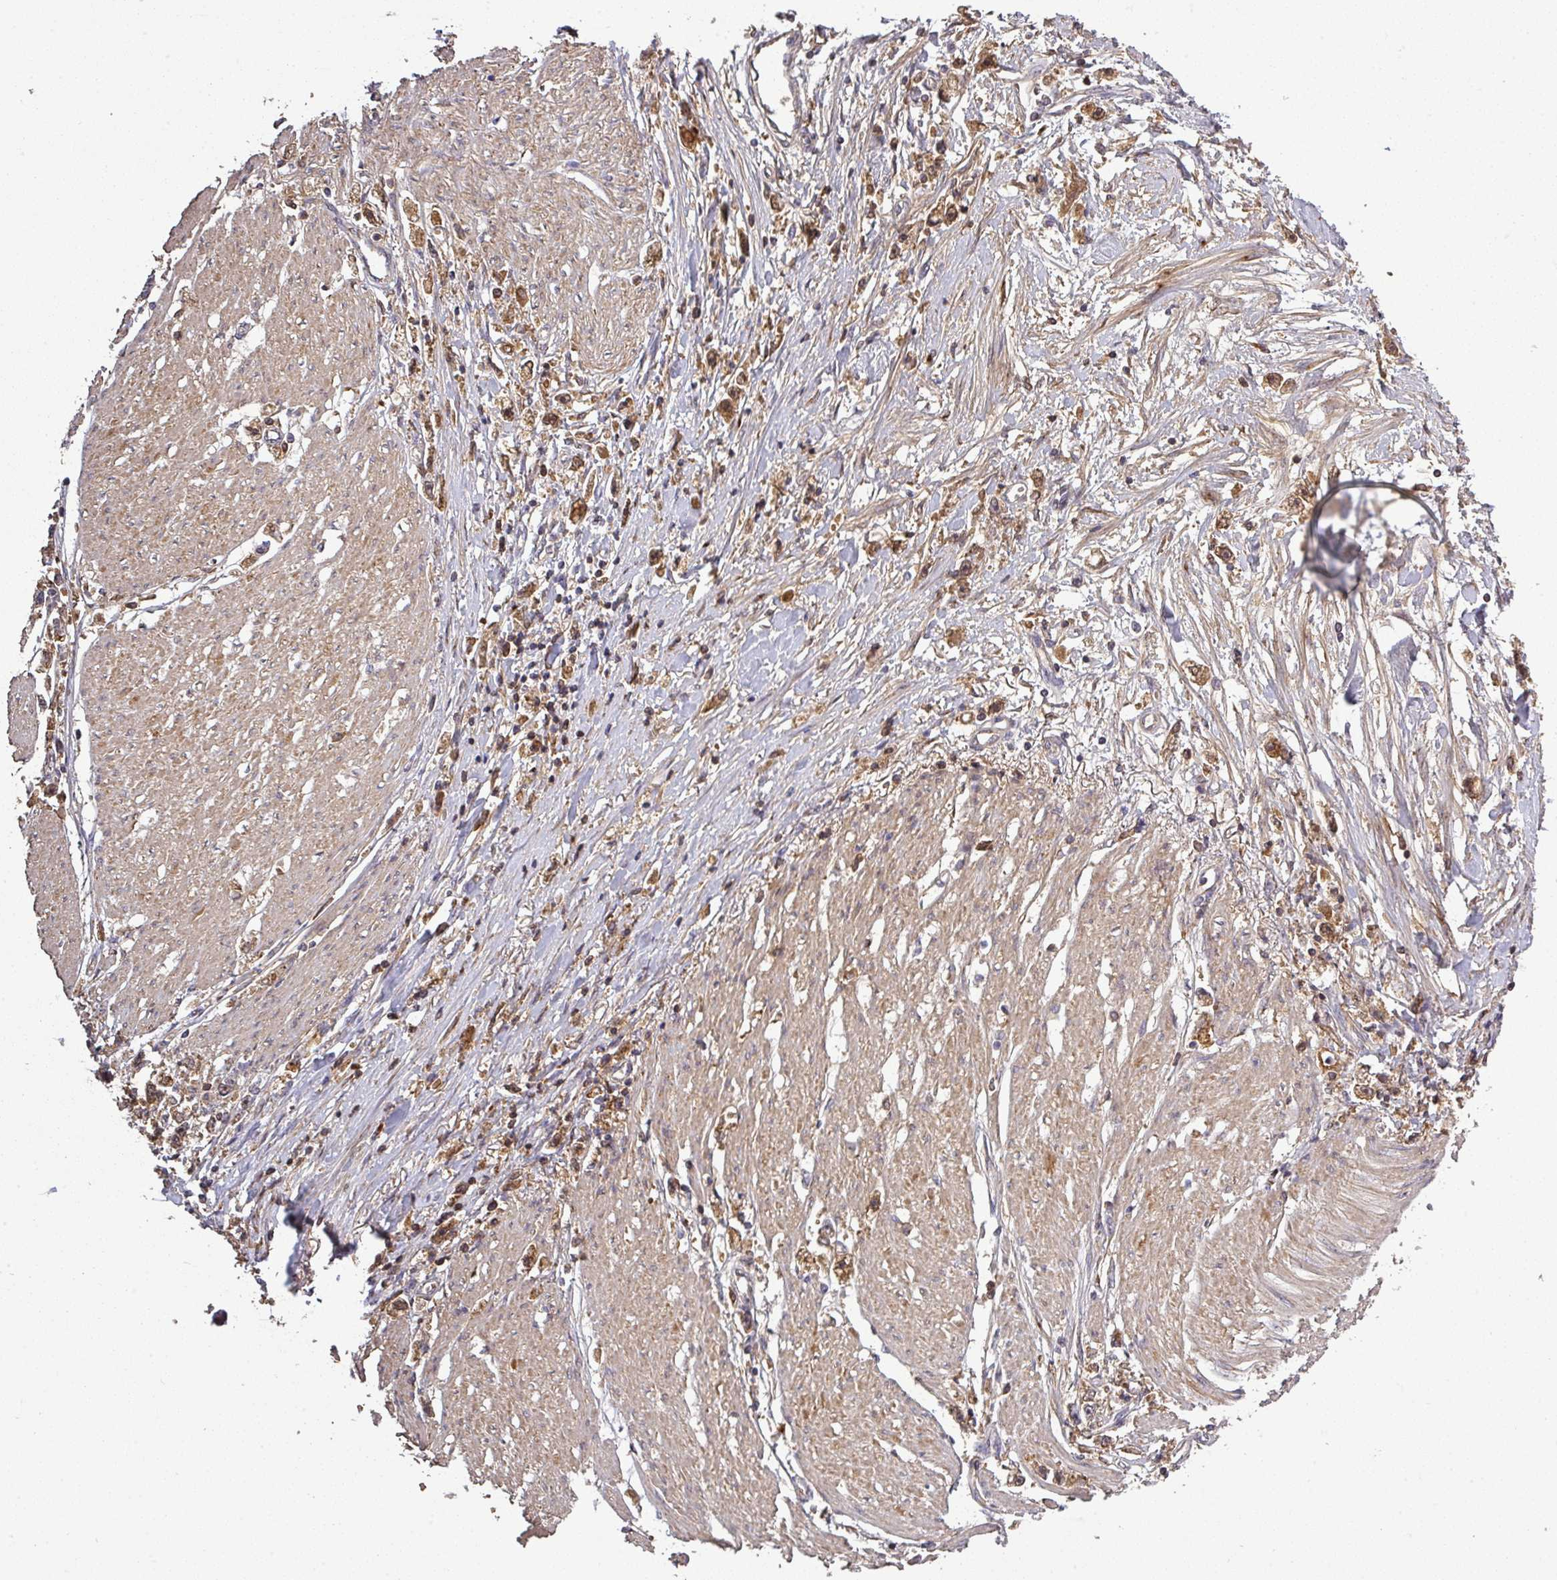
{"staining": {"intensity": "moderate", "quantity": ">75%", "location": "cytoplasmic/membranous"}, "tissue": "stomach cancer", "cell_type": "Tumor cells", "image_type": "cancer", "snomed": [{"axis": "morphology", "description": "Adenocarcinoma, NOS"}, {"axis": "topography", "description": "Stomach"}], "caption": "Stomach cancer was stained to show a protein in brown. There is medium levels of moderate cytoplasmic/membranous positivity in about >75% of tumor cells.", "gene": "ISLR", "patient": {"sex": "female", "age": 59}}